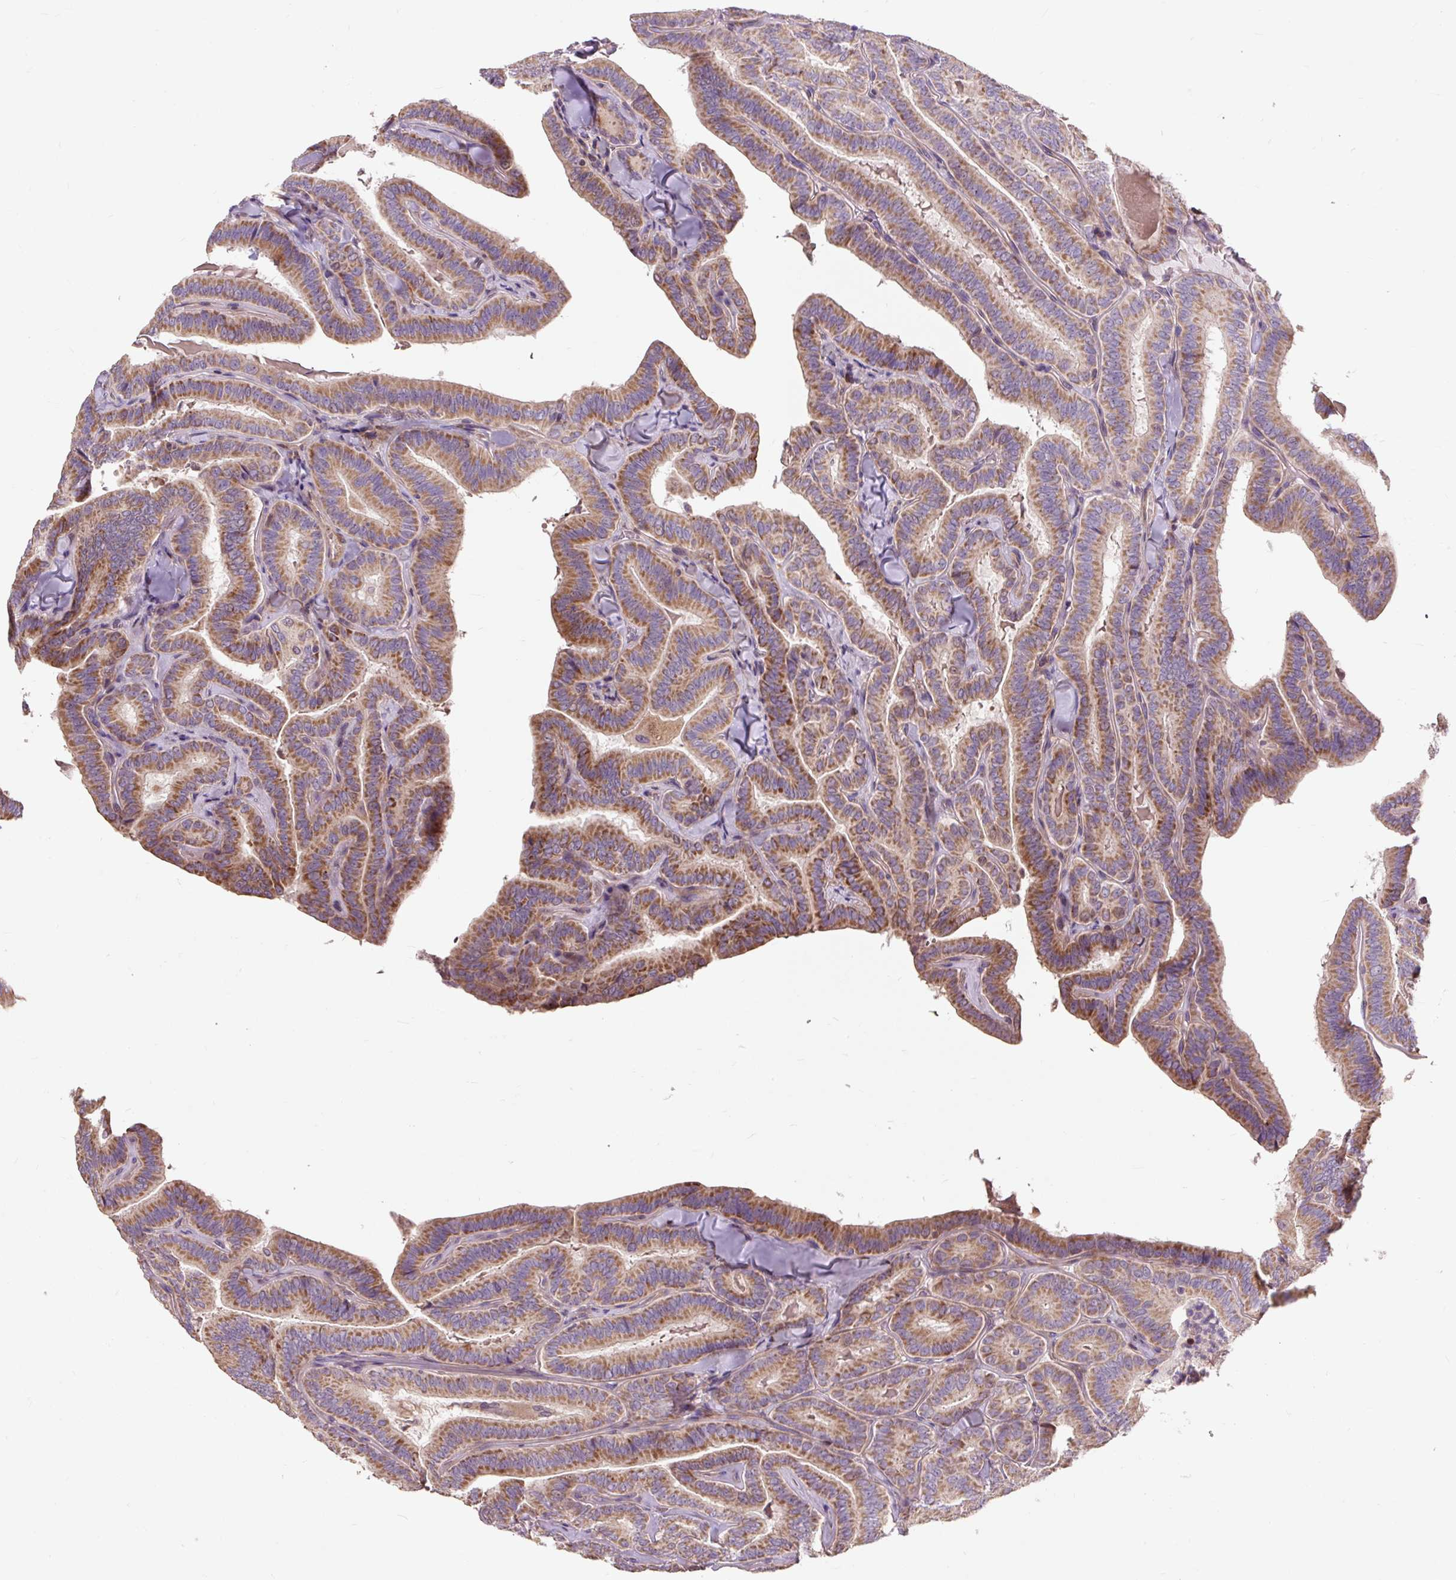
{"staining": {"intensity": "moderate", "quantity": ">75%", "location": "cytoplasmic/membranous"}, "tissue": "thyroid cancer", "cell_type": "Tumor cells", "image_type": "cancer", "snomed": [{"axis": "morphology", "description": "Papillary adenocarcinoma, NOS"}, {"axis": "topography", "description": "Thyroid gland"}], "caption": "A brown stain shows moderate cytoplasmic/membranous positivity of a protein in papillary adenocarcinoma (thyroid) tumor cells.", "gene": "PRIMPOL", "patient": {"sex": "male", "age": 61}}